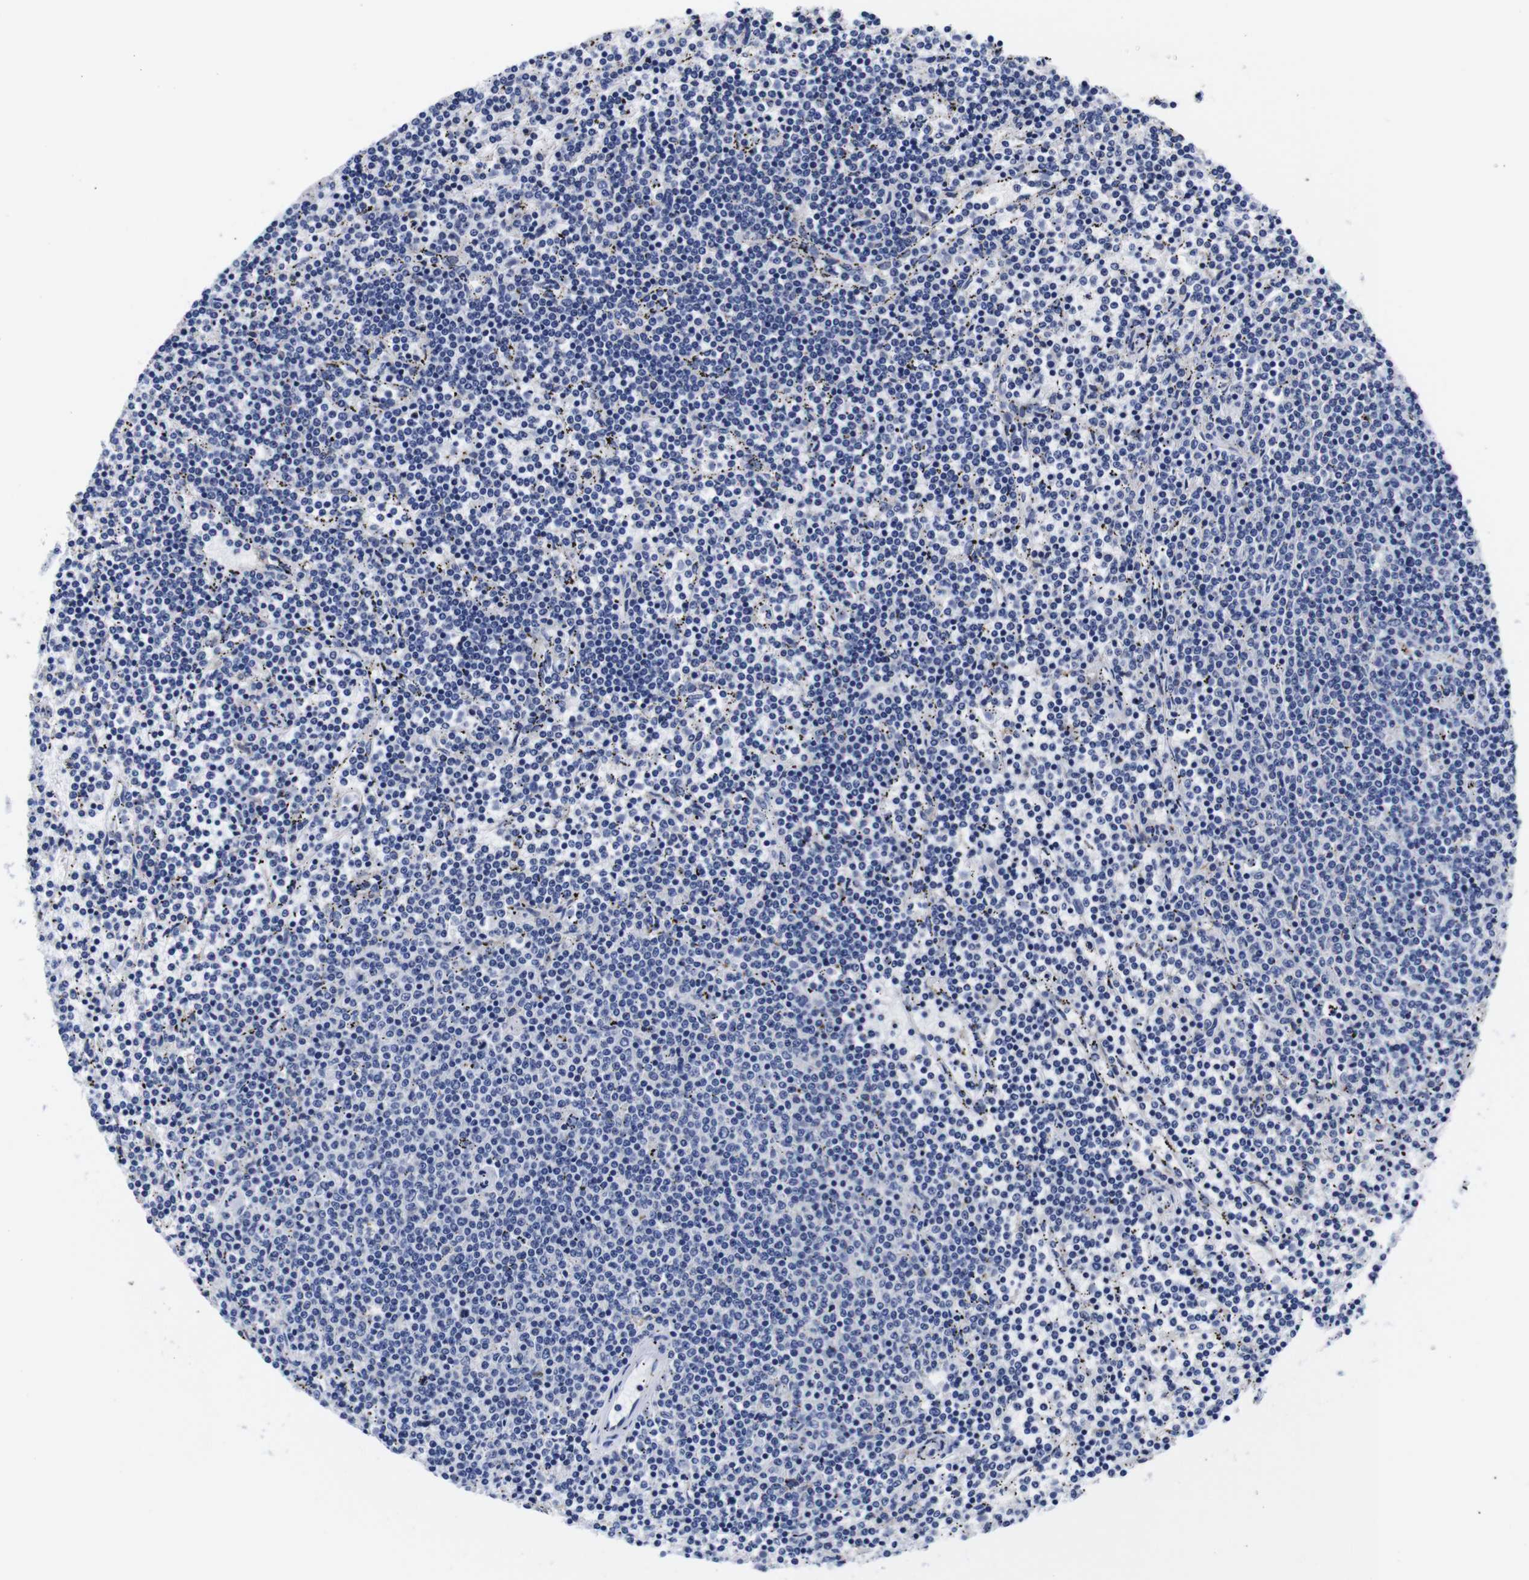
{"staining": {"intensity": "negative", "quantity": "none", "location": "none"}, "tissue": "lymphoma", "cell_type": "Tumor cells", "image_type": "cancer", "snomed": [{"axis": "morphology", "description": "Malignant lymphoma, non-Hodgkin's type, Low grade"}, {"axis": "topography", "description": "Spleen"}], "caption": "A histopathology image of malignant lymphoma, non-Hodgkin's type (low-grade) stained for a protein exhibits no brown staining in tumor cells.", "gene": "CLEC4G", "patient": {"sex": "female", "age": 50}}